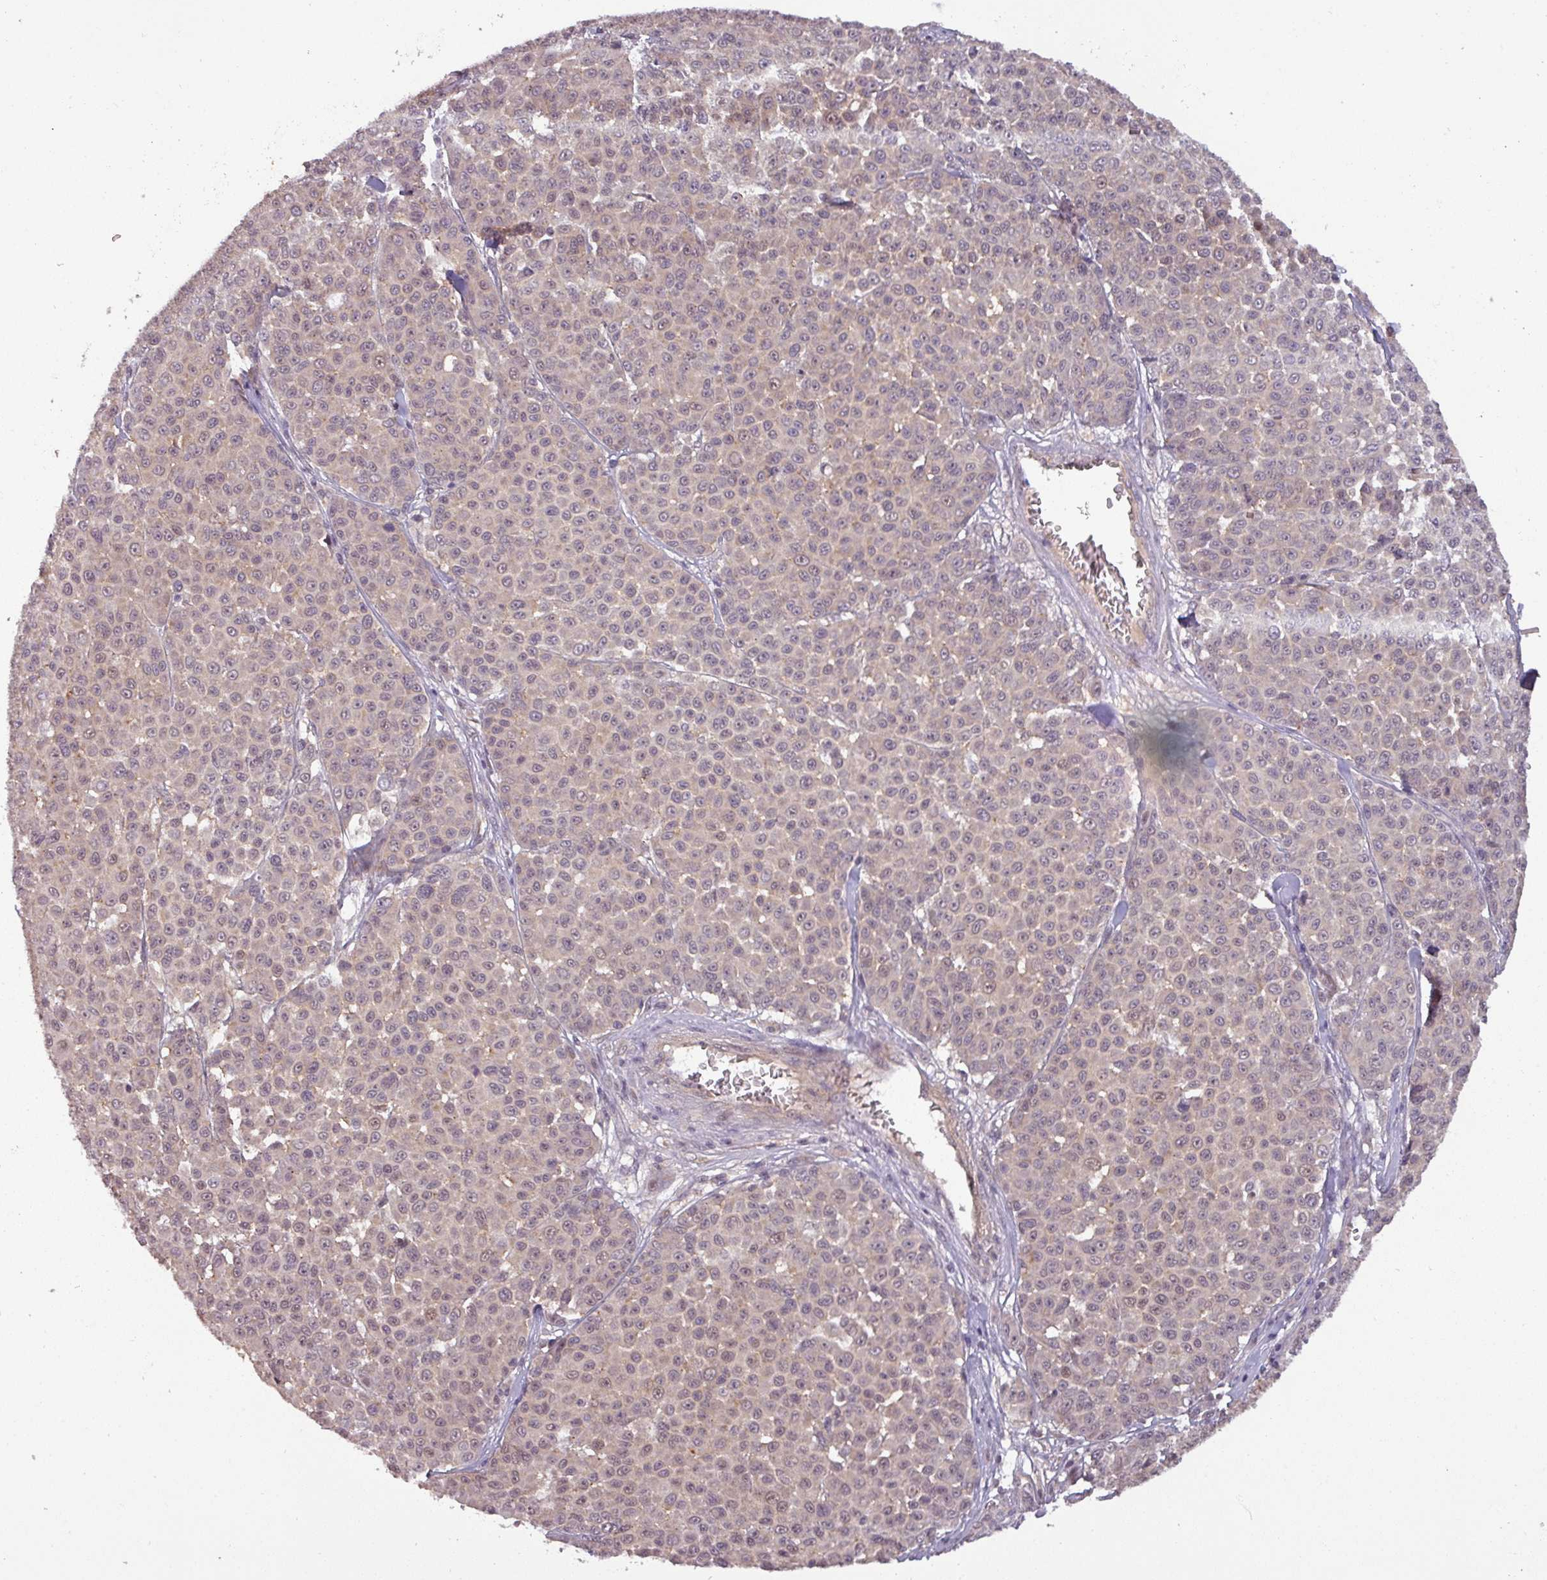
{"staining": {"intensity": "weak", "quantity": "<25%", "location": "nuclear"}, "tissue": "melanoma", "cell_type": "Tumor cells", "image_type": "cancer", "snomed": [{"axis": "morphology", "description": "Malignant melanoma, NOS"}, {"axis": "topography", "description": "Skin"}], "caption": "Tumor cells are negative for brown protein staining in melanoma.", "gene": "NOB1", "patient": {"sex": "male", "age": 46}}